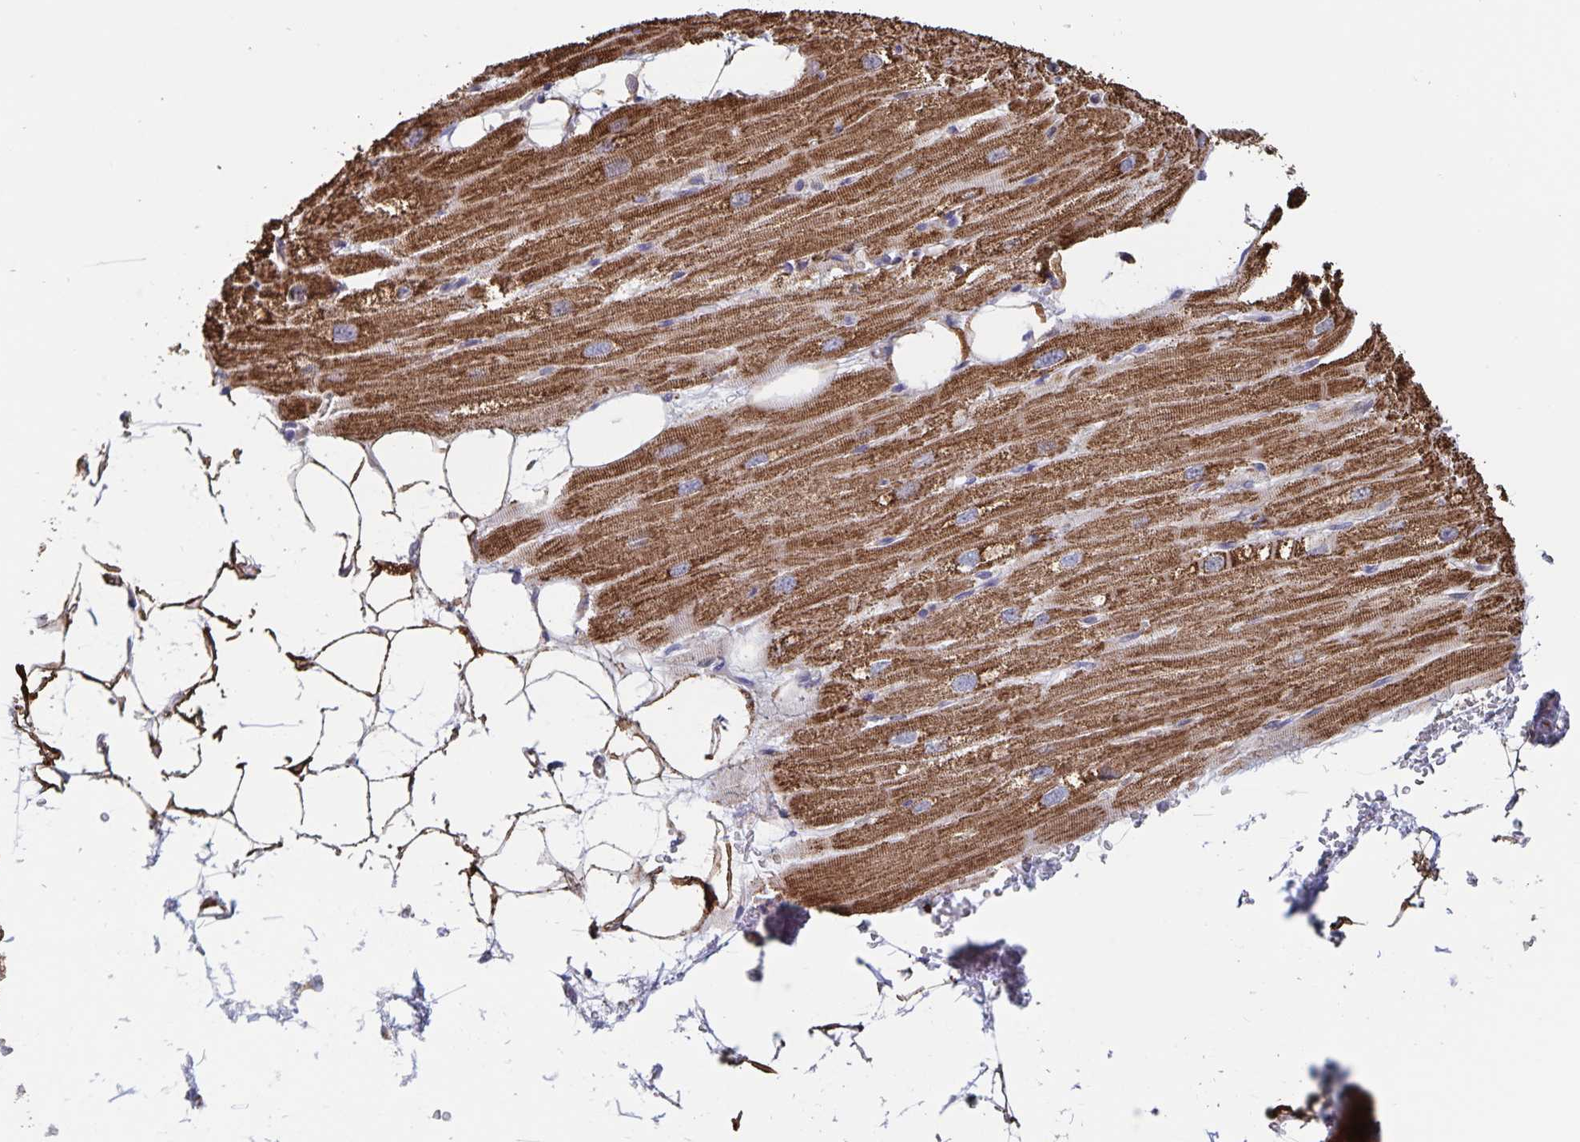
{"staining": {"intensity": "strong", "quantity": ">75%", "location": "cytoplasmic/membranous"}, "tissue": "heart muscle", "cell_type": "Cardiomyocytes", "image_type": "normal", "snomed": [{"axis": "morphology", "description": "Normal tissue, NOS"}, {"axis": "topography", "description": "Heart"}], "caption": "Heart muscle was stained to show a protein in brown. There is high levels of strong cytoplasmic/membranous staining in about >75% of cardiomyocytes.", "gene": "ACACA", "patient": {"sex": "male", "age": 62}}